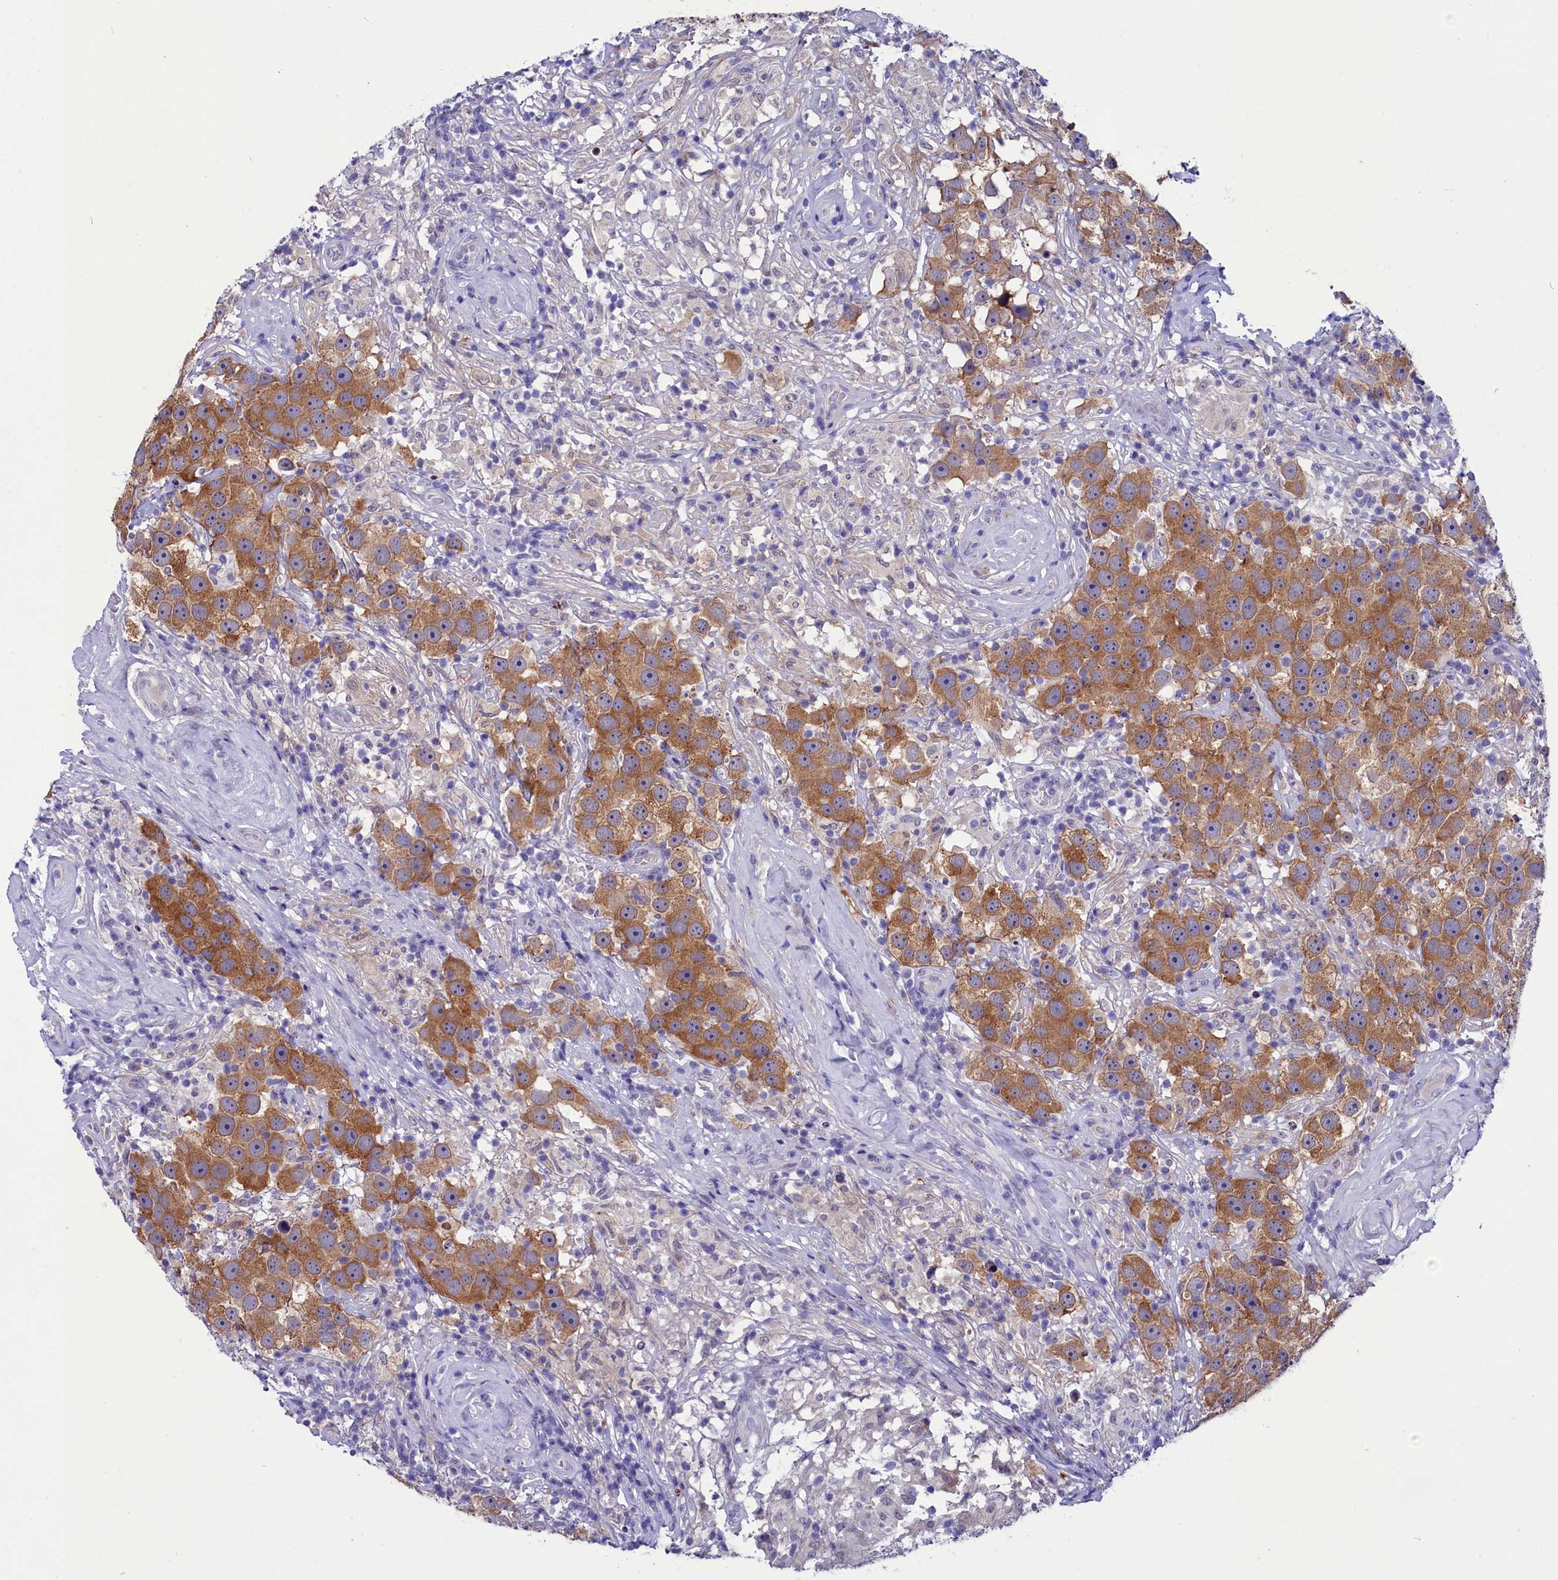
{"staining": {"intensity": "moderate", "quantity": ">75%", "location": "cytoplasmic/membranous"}, "tissue": "testis cancer", "cell_type": "Tumor cells", "image_type": "cancer", "snomed": [{"axis": "morphology", "description": "Seminoma, NOS"}, {"axis": "topography", "description": "Testis"}], "caption": "Immunohistochemistry (IHC) of human testis cancer (seminoma) displays medium levels of moderate cytoplasmic/membranous expression in approximately >75% of tumor cells.", "gene": "SCD5", "patient": {"sex": "male", "age": 49}}